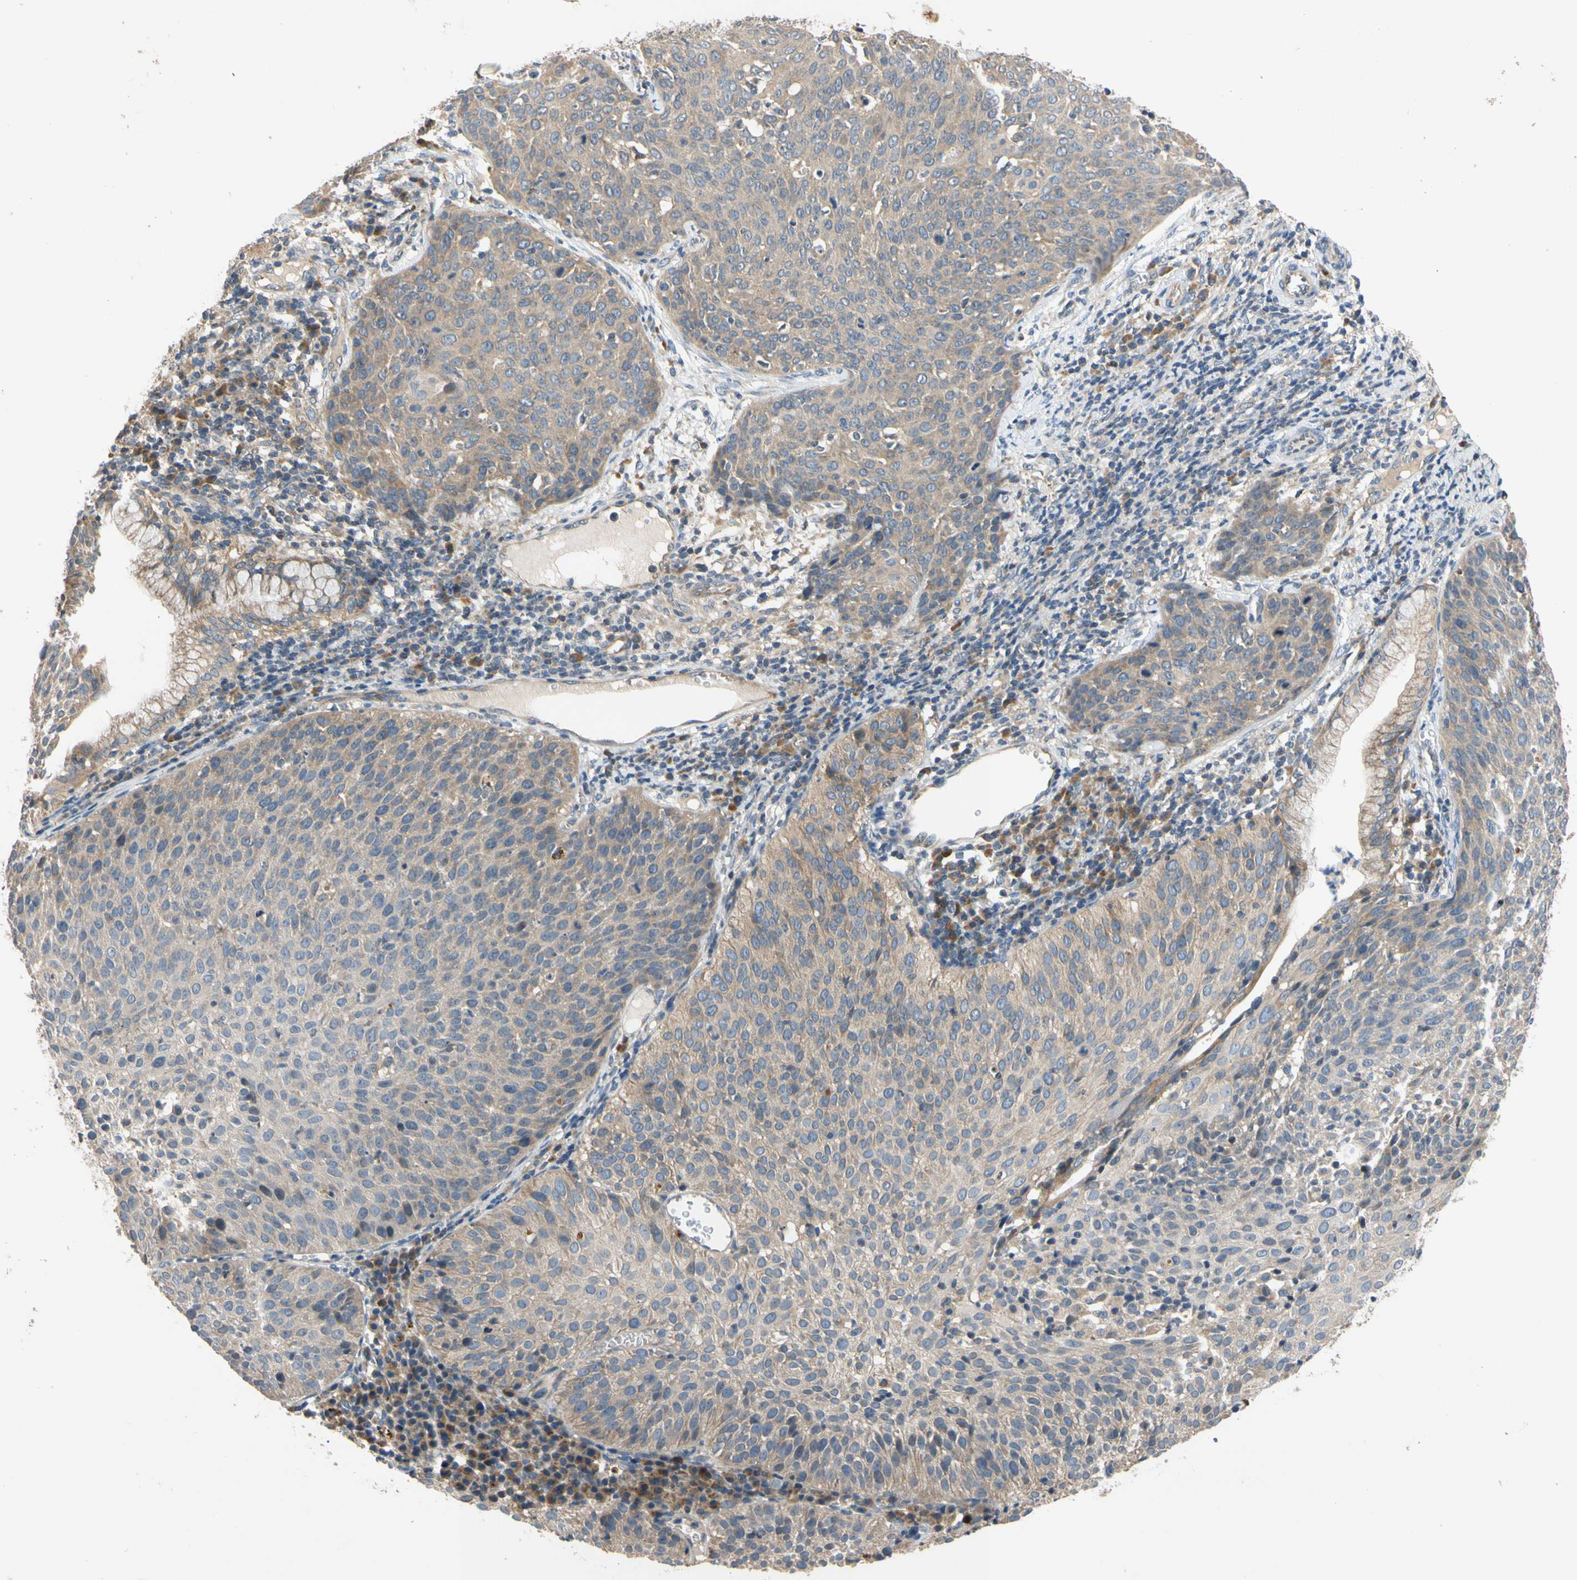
{"staining": {"intensity": "weak", "quantity": ">75%", "location": "cytoplasmic/membranous"}, "tissue": "cervical cancer", "cell_type": "Tumor cells", "image_type": "cancer", "snomed": [{"axis": "morphology", "description": "Squamous cell carcinoma, NOS"}, {"axis": "topography", "description": "Cervix"}], "caption": "IHC (DAB (3,3'-diaminobenzidine)) staining of cervical squamous cell carcinoma displays weak cytoplasmic/membranous protein expression in about >75% of tumor cells. The protein of interest is stained brown, and the nuclei are stained in blue (DAB (3,3'-diaminobenzidine) IHC with brightfield microscopy, high magnification).", "gene": "MBTPS2", "patient": {"sex": "female", "age": 38}}